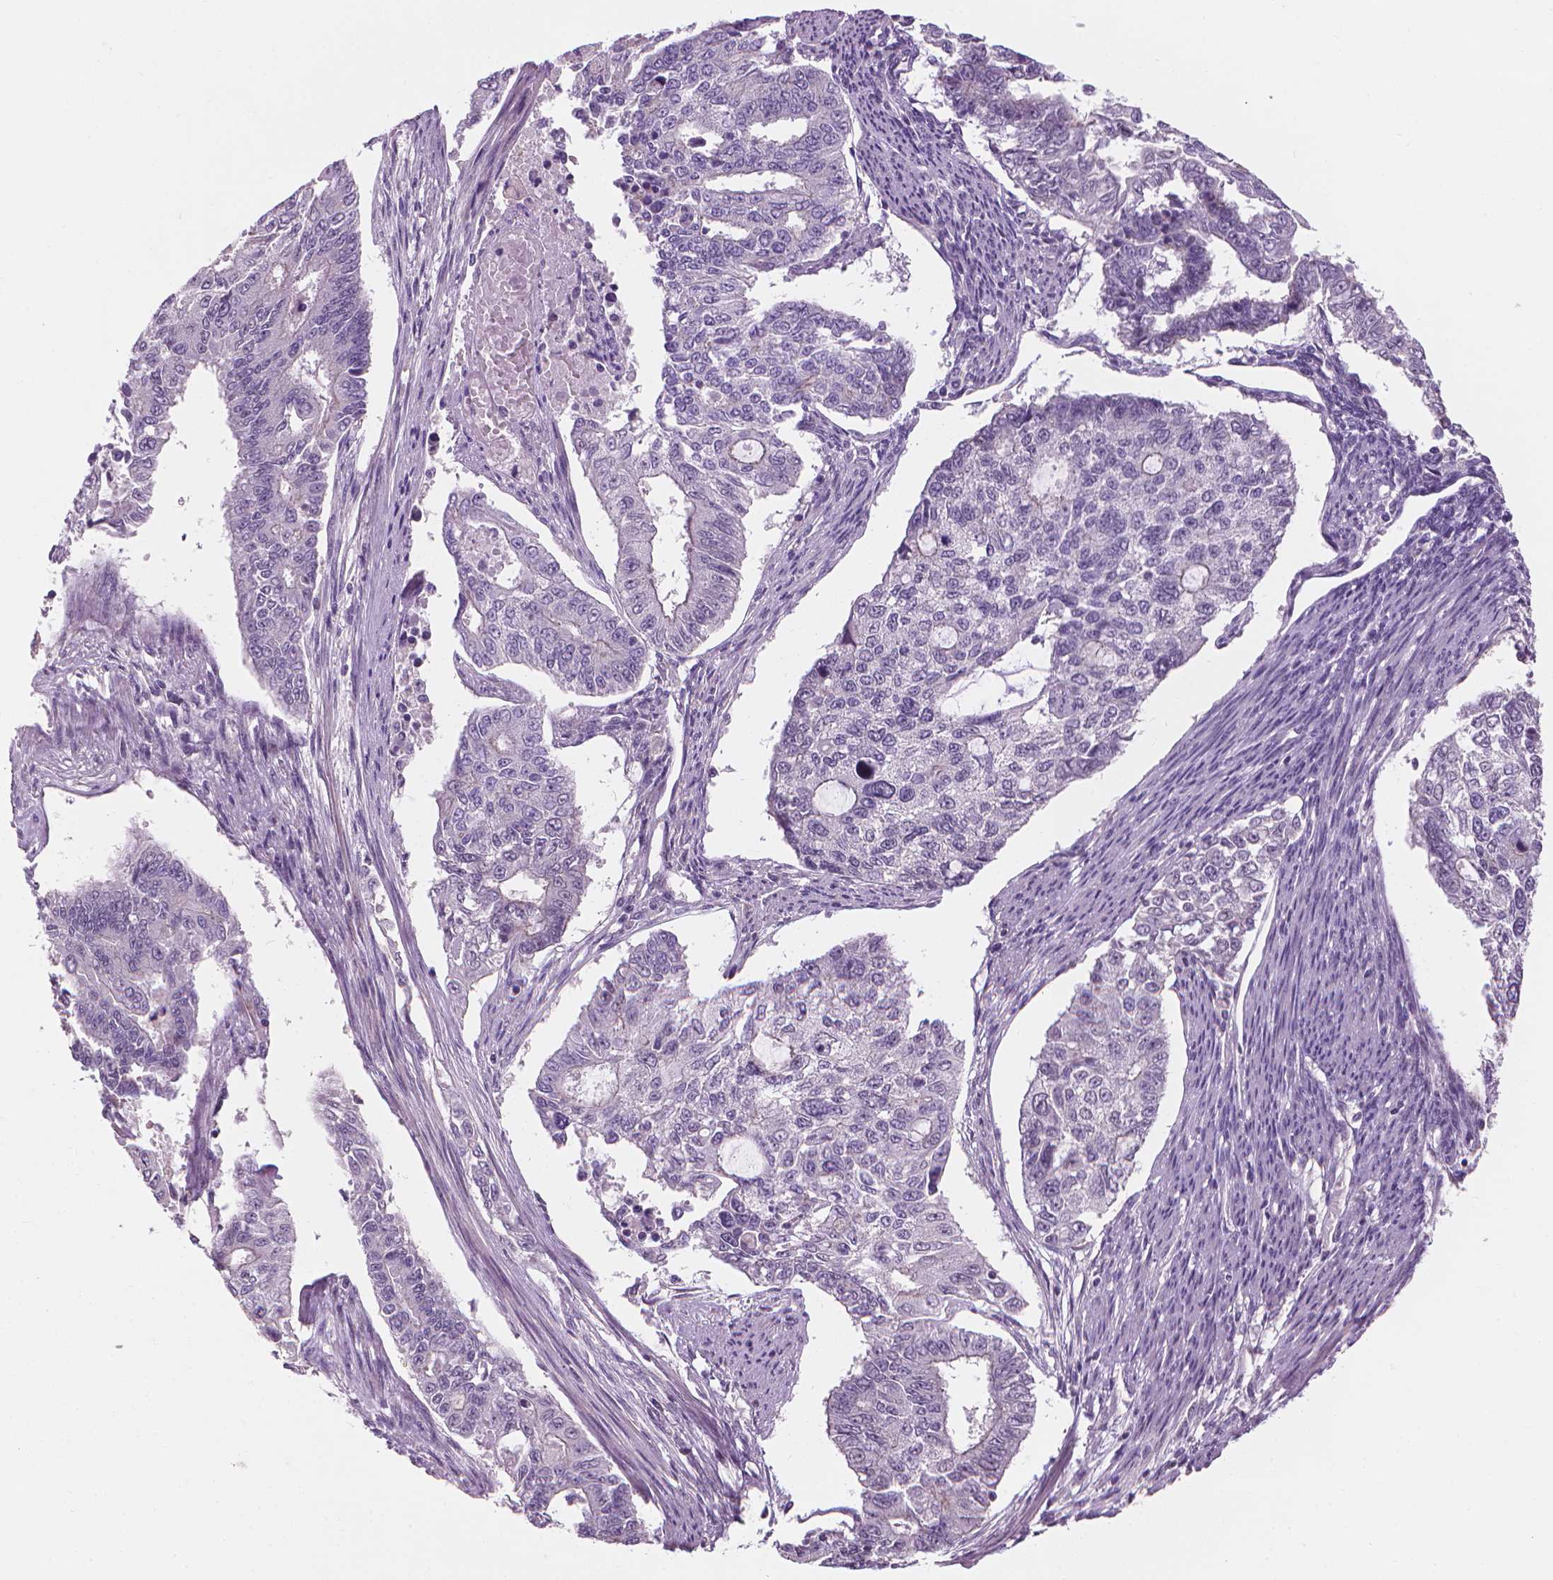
{"staining": {"intensity": "negative", "quantity": "none", "location": "none"}, "tissue": "endometrial cancer", "cell_type": "Tumor cells", "image_type": "cancer", "snomed": [{"axis": "morphology", "description": "Adenocarcinoma, NOS"}, {"axis": "topography", "description": "Uterus"}], "caption": "This is an immunohistochemistry image of endometrial adenocarcinoma. There is no staining in tumor cells.", "gene": "SAXO2", "patient": {"sex": "female", "age": 59}}